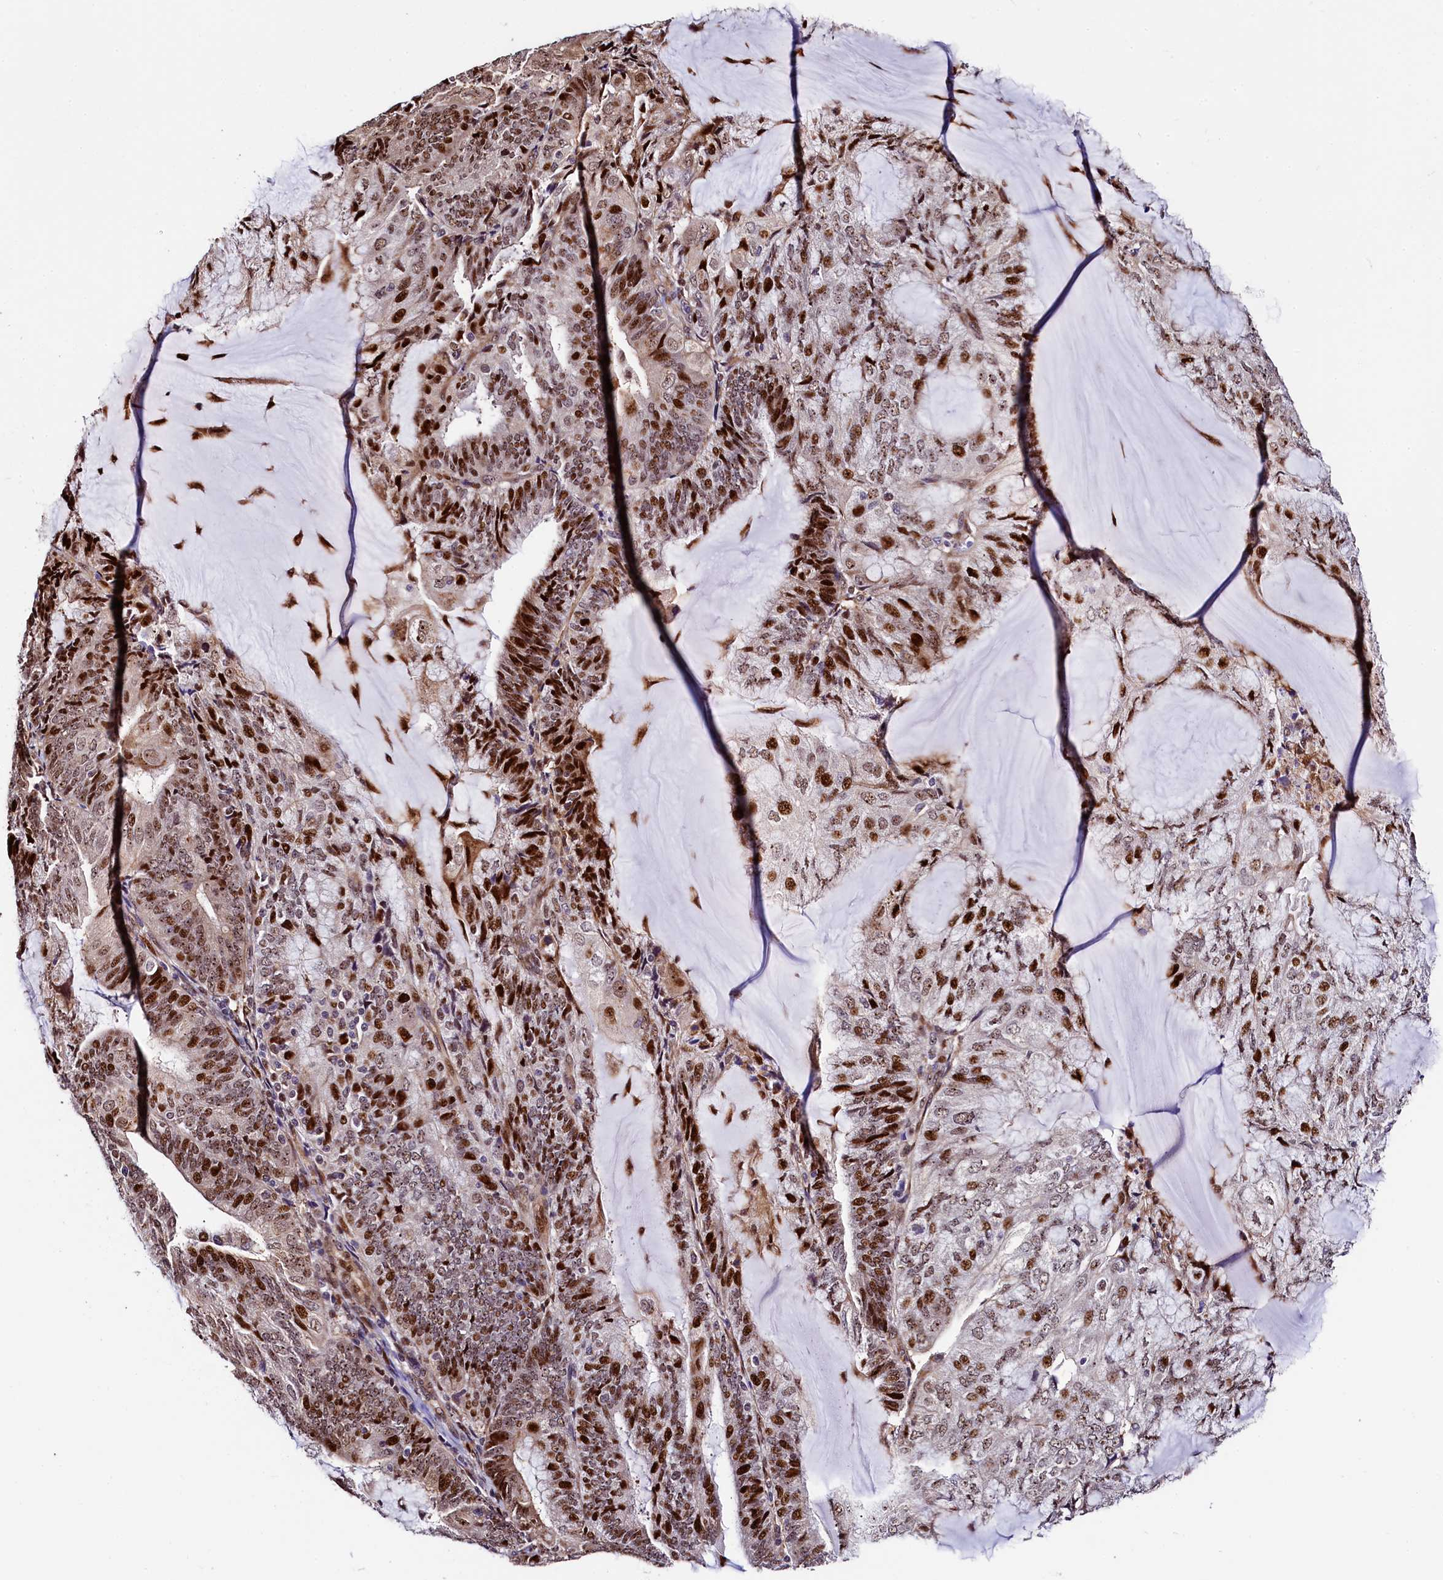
{"staining": {"intensity": "strong", "quantity": "25%-75%", "location": "nuclear"}, "tissue": "endometrial cancer", "cell_type": "Tumor cells", "image_type": "cancer", "snomed": [{"axis": "morphology", "description": "Adenocarcinoma, NOS"}, {"axis": "topography", "description": "Endometrium"}], "caption": "Brown immunohistochemical staining in human endometrial cancer (adenocarcinoma) shows strong nuclear positivity in about 25%-75% of tumor cells.", "gene": "TRMT112", "patient": {"sex": "female", "age": 81}}